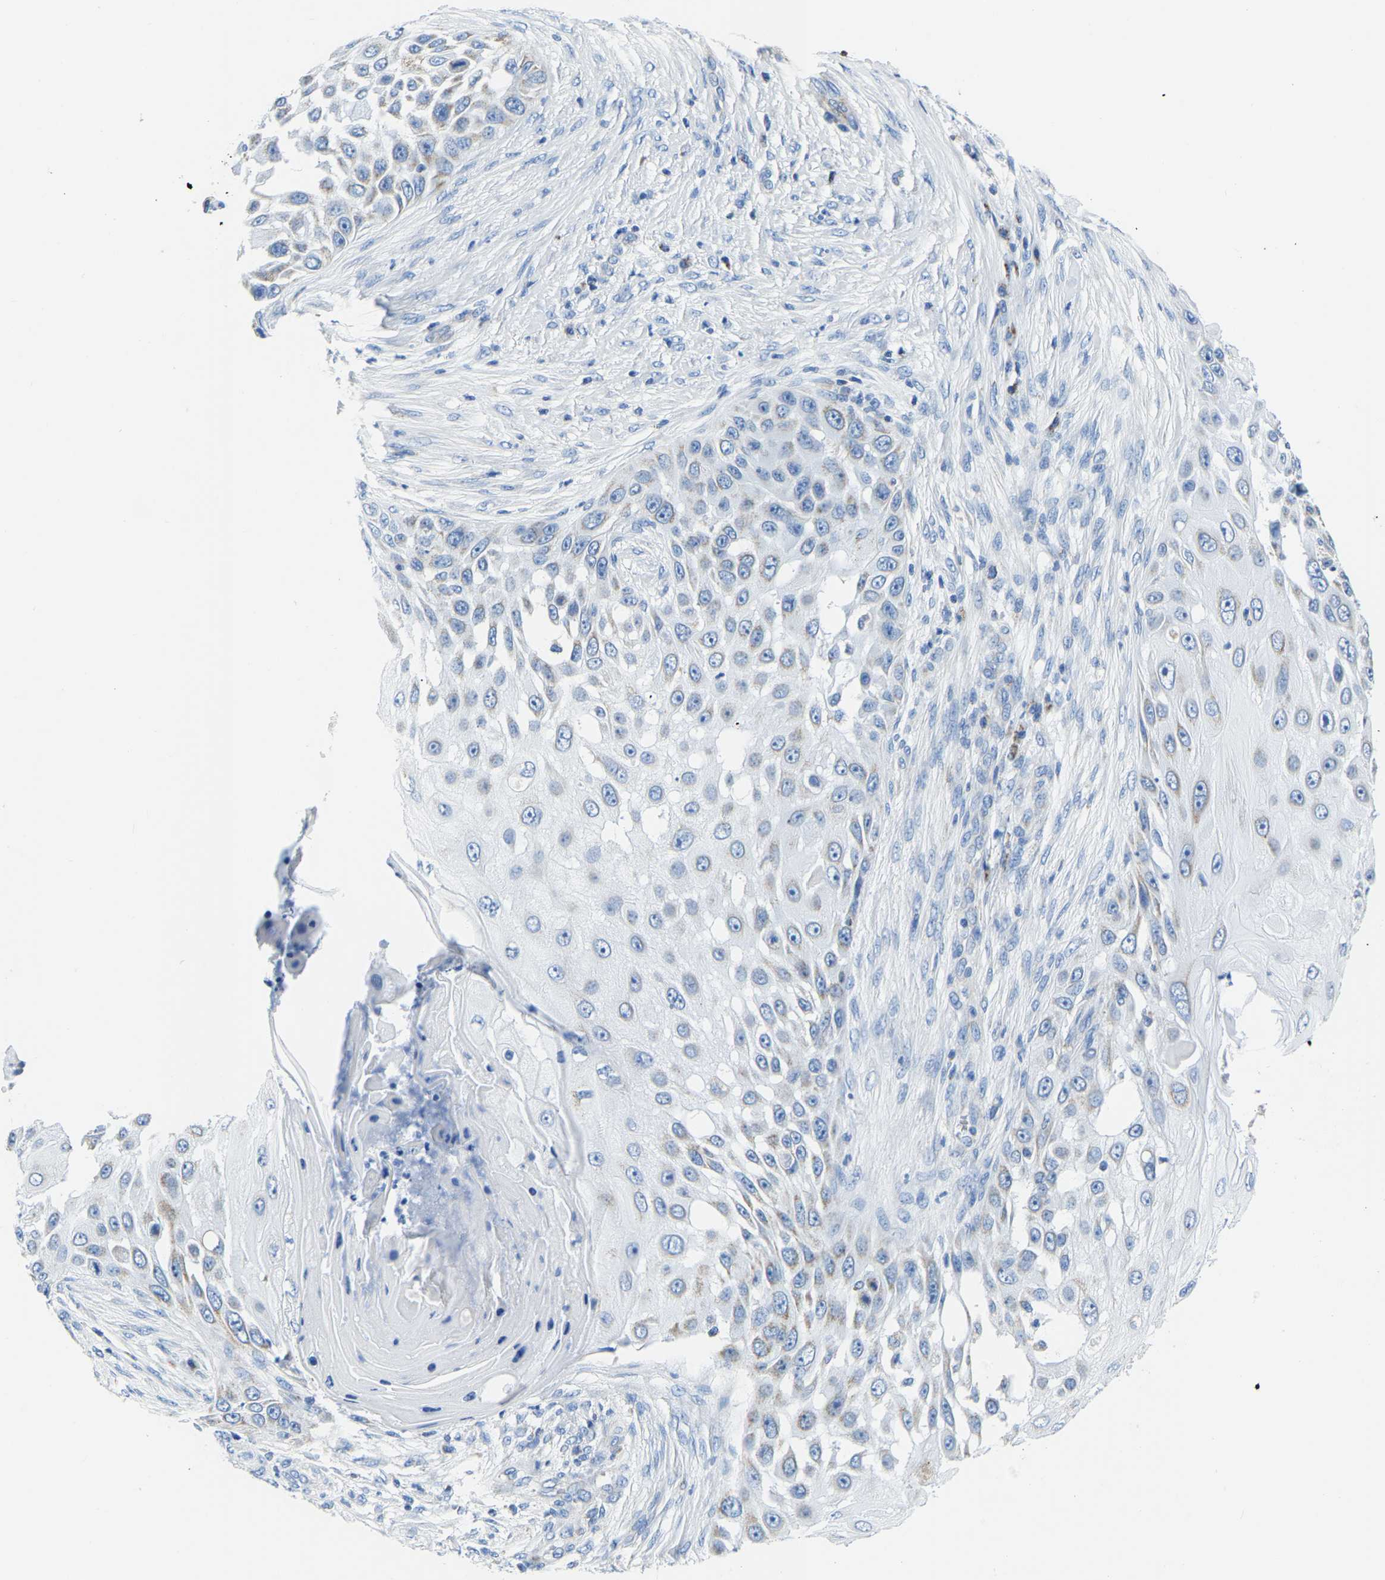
{"staining": {"intensity": "negative", "quantity": "none", "location": "none"}, "tissue": "skin cancer", "cell_type": "Tumor cells", "image_type": "cancer", "snomed": [{"axis": "morphology", "description": "Squamous cell carcinoma, NOS"}, {"axis": "topography", "description": "Skin"}], "caption": "This histopathology image is of skin squamous cell carcinoma stained with IHC to label a protein in brown with the nuclei are counter-stained blue. There is no staining in tumor cells.", "gene": "ETFA", "patient": {"sex": "female", "age": 44}}